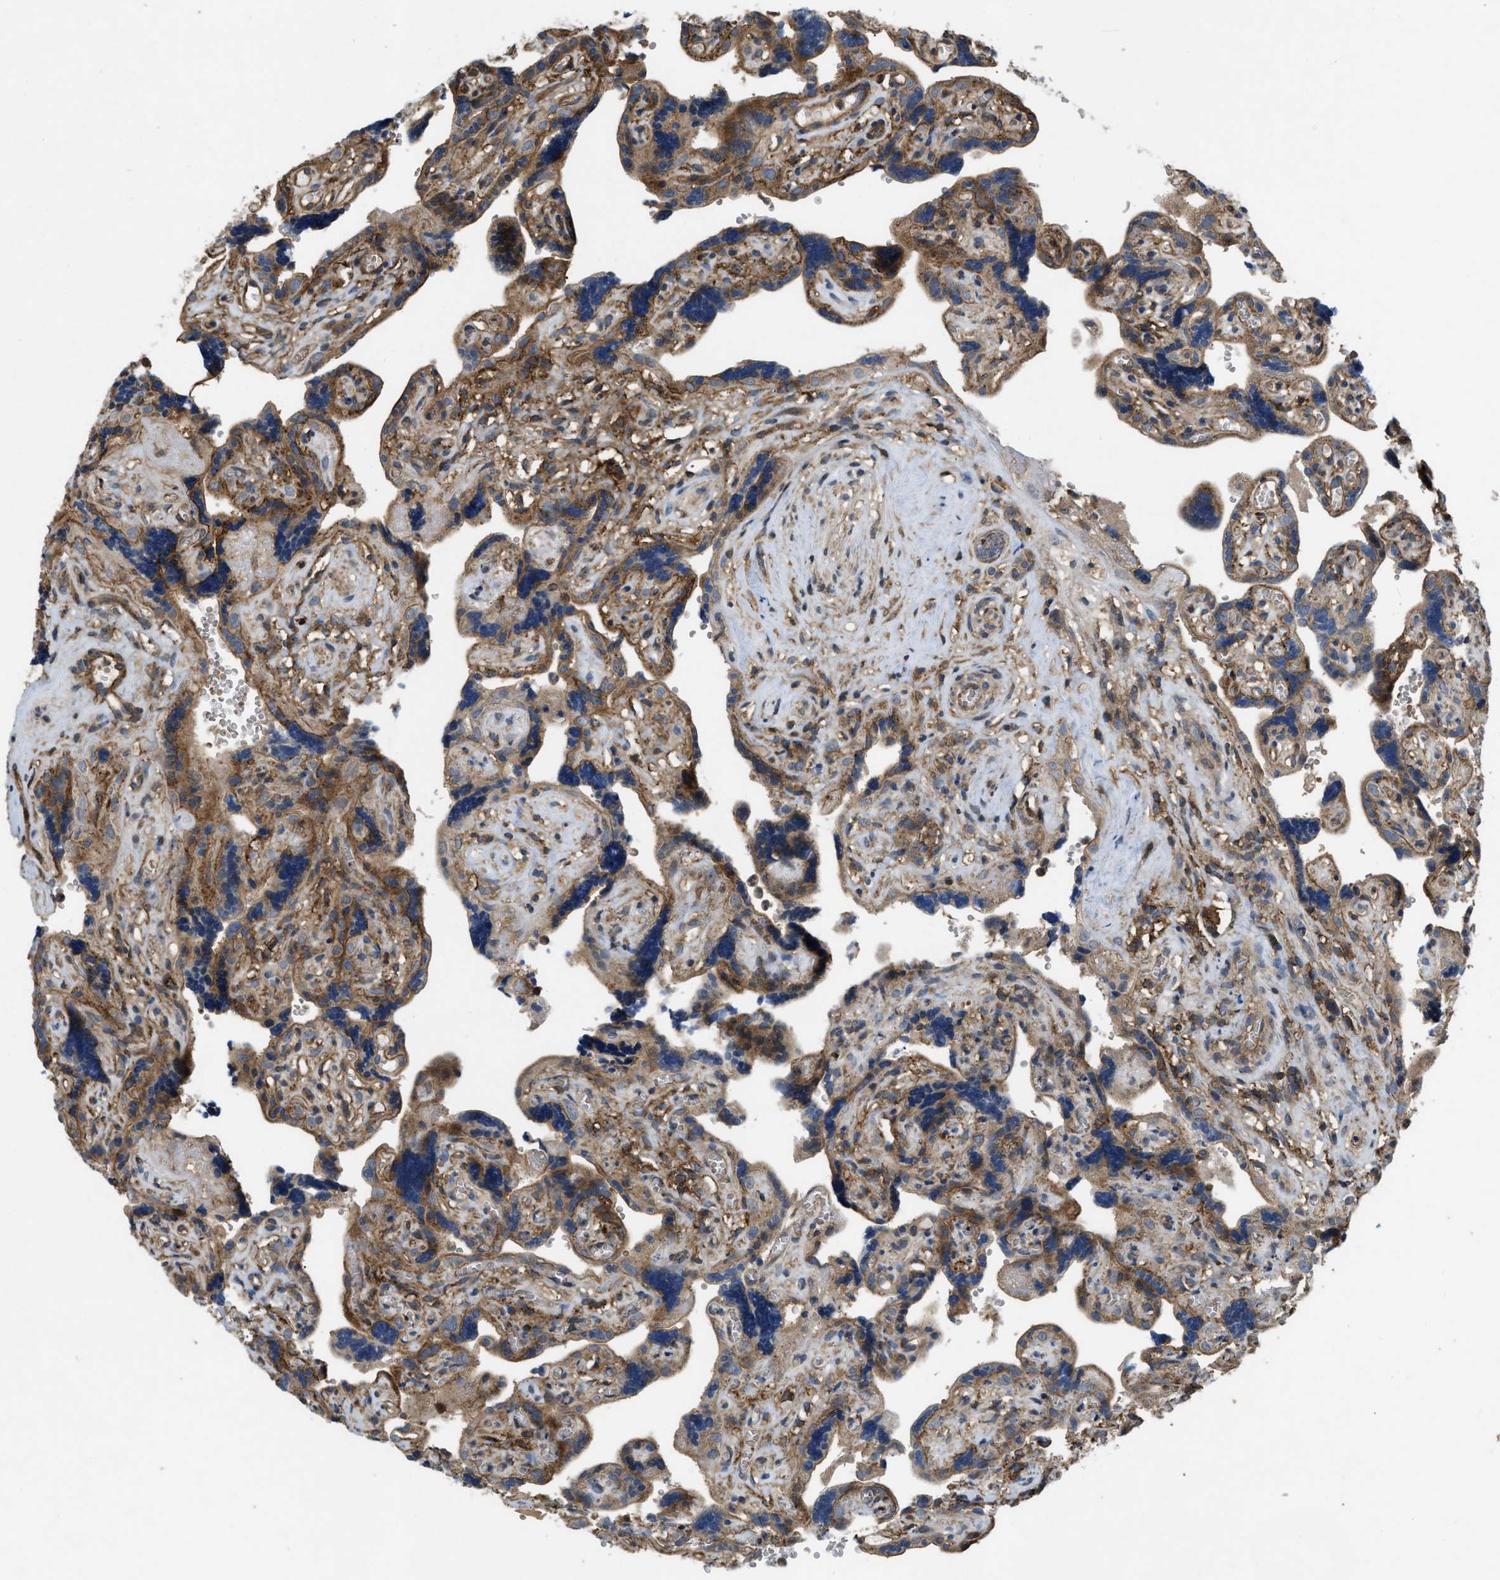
{"staining": {"intensity": "moderate", "quantity": ">75%", "location": "cytoplasmic/membranous"}, "tissue": "placenta", "cell_type": "Decidual cells", "image_type": "normal", "snomed": [{"axis": "morphology", "description": "Normal tissue, NOS"}, {"axis": "topography", "description": "Placenta"}], "caption": "Immunohistochemistry photomicrograph of unremarkable placenta: human placenta stained using immunohistochemistry displays medium levels of moderate protein expression localized specifically in the cytoplasmic/membranous of decidual cells, appearing as a cytoplasmic/membranous brown color.", "gene": "GNB4", "patient": {"sex": "female", "age": 30}}